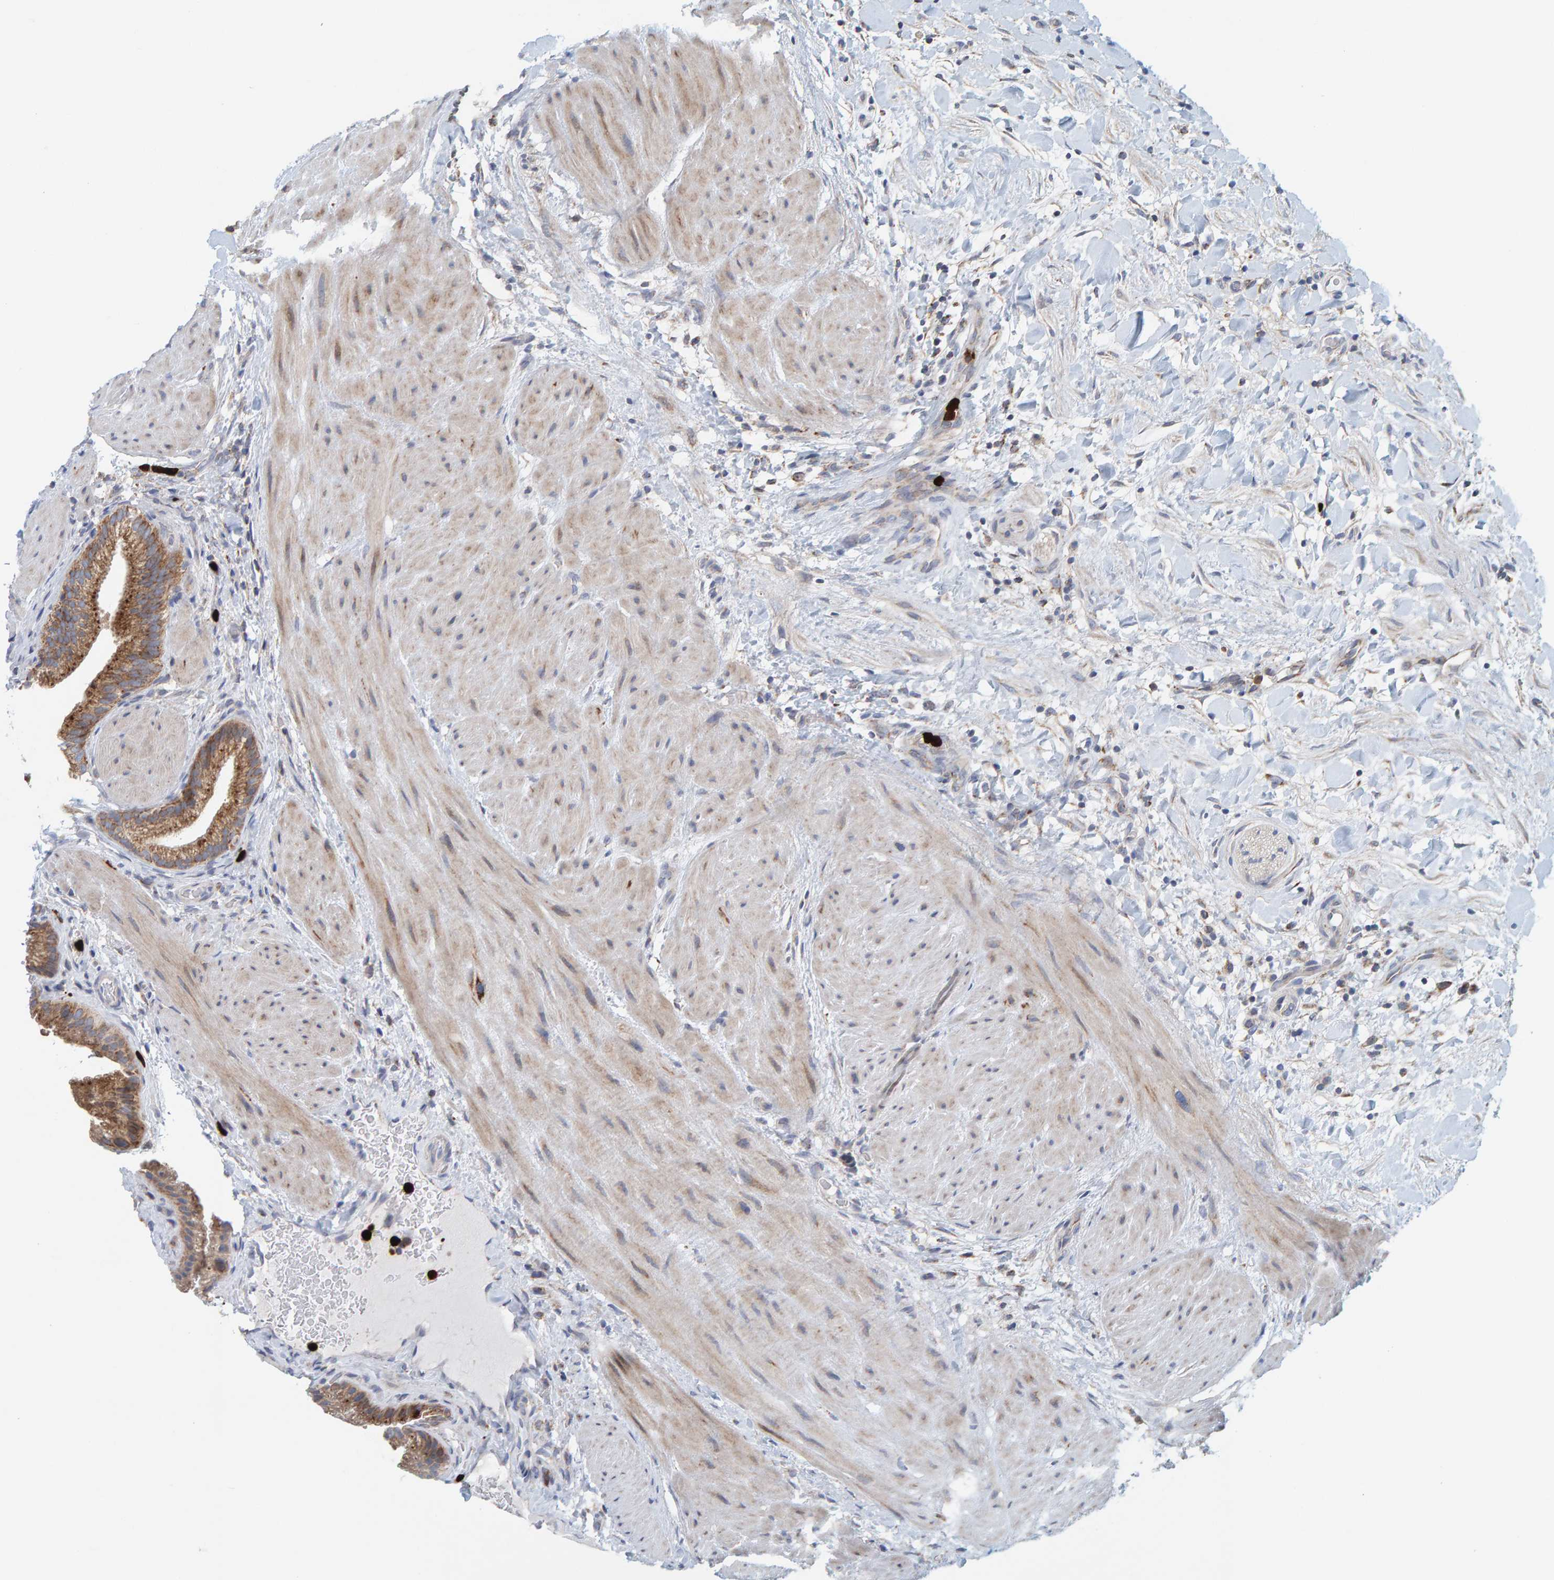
{"staining": {"intensity": "moderate", "quantity": ">75%", "location": "cytoplasmic/membranous"}, "tissue": "gallbladder", "cell_type": "Glandular cells", "image_type": "normal", "snomed": [{"axis": "morphology", "description": "Normal tissue, NOS"}, {"axis": "topography", "description": "Gallbladder"}], "caption": "Immunohistochemical staining of unremarkable human gallbladder displays medium levels of moderate cytoplasmic/membranous staining in approximately >75% of glandular cells.", "gene": "B9D1", "patient": {"sex": "male", "age": 49}}